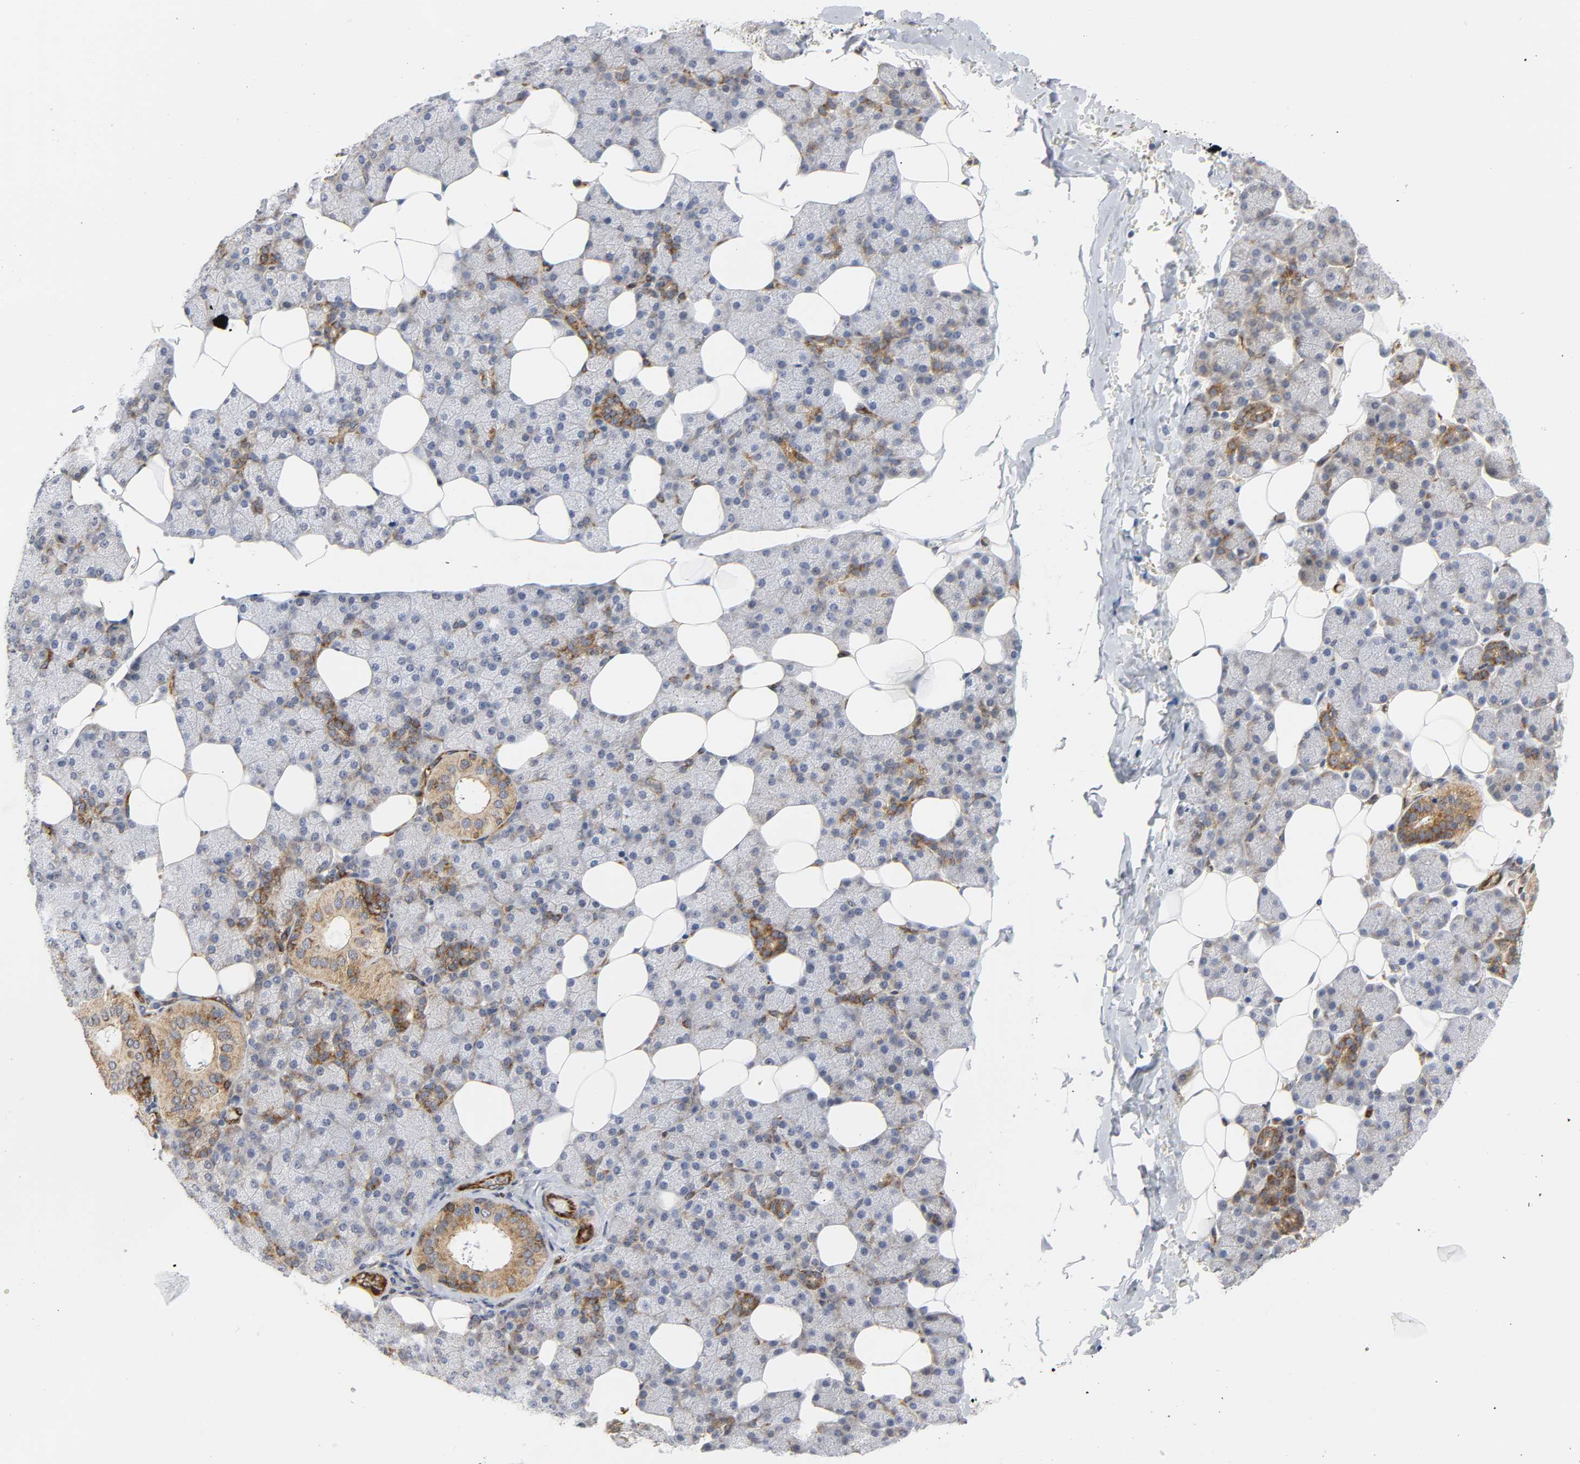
{"staining": {"intensity": "moderate", "quantity": ">75%", "location": "cytoplasmic/membranous"}, "tissue": "salivary gland", "cell_type": "Glandular cells", "image_type": "normal", "snomed": [{"axis": "morphology", "description": "Normal tissue, NOS"}, {"axis": "topography", "description": "Lymph node"}, {"axis": "topography", "description": "Salivary gland"}], "caption": "Human salivary gland stained with a brown dye exhibits moderate cytoplasmic/membranous positive positivity in approximately >75% of glandular cells.", "gene": "DOCK1", "patient": {"sex": "male", "age": 8}}